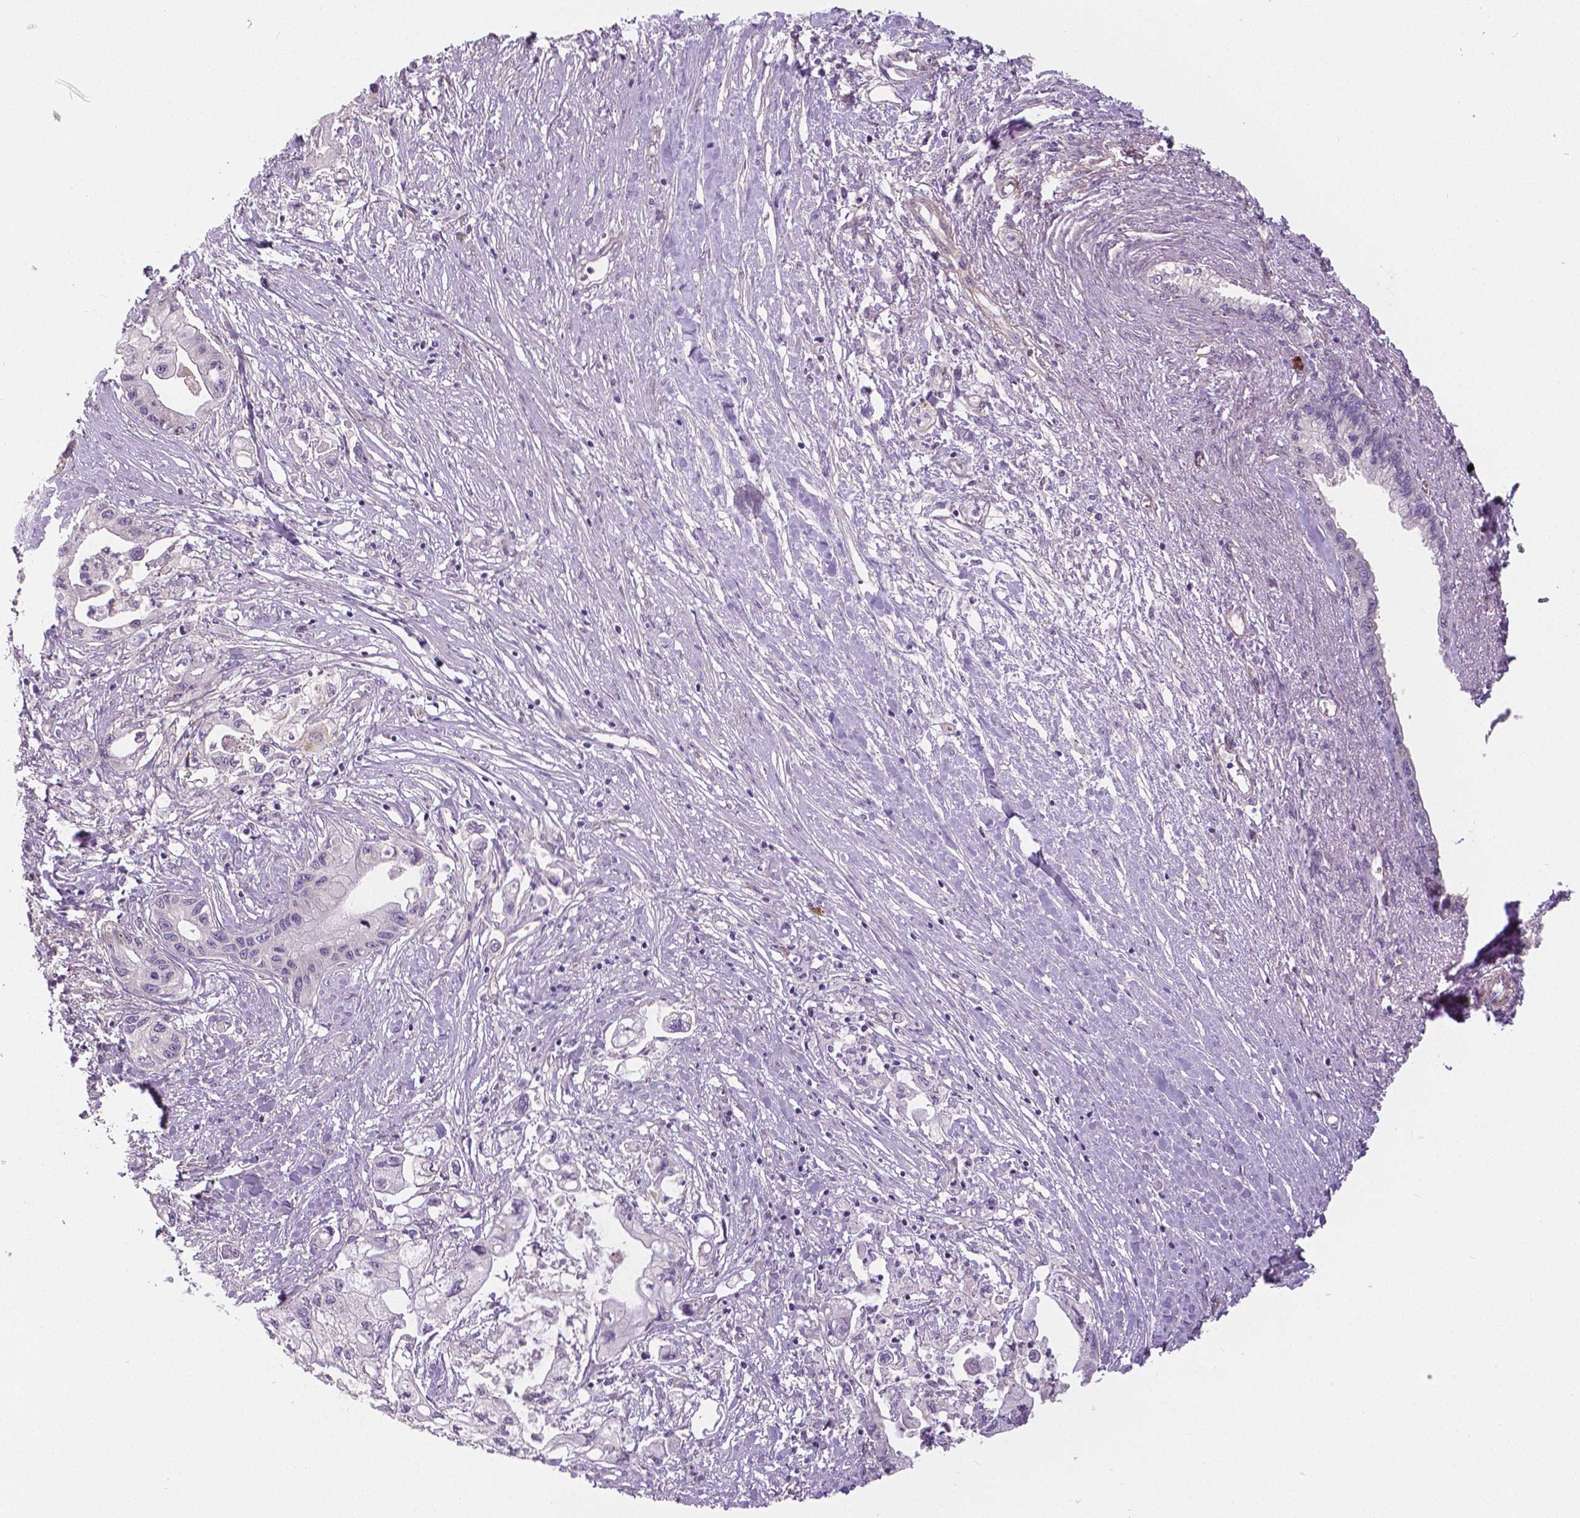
{"staining": {"intensity": "negative", "quantity": "none", "location": "none"}, "tissue": "pancreatic cancer", "cell_type": "Tumor cells", "image_type": "cancer", "snomed": [{"axis": "morphology", "description": "Adenocarcinoma, NOS"}, {"axis": "topography", "description": "Pancreas"}], "caption": "Adenocarcinoma (pancreatic) was stained to show a protein in brown. There is no significant expression in tumor cells.", "gene": "FLT1", "patient": {"sex": "male", "age": 61}}